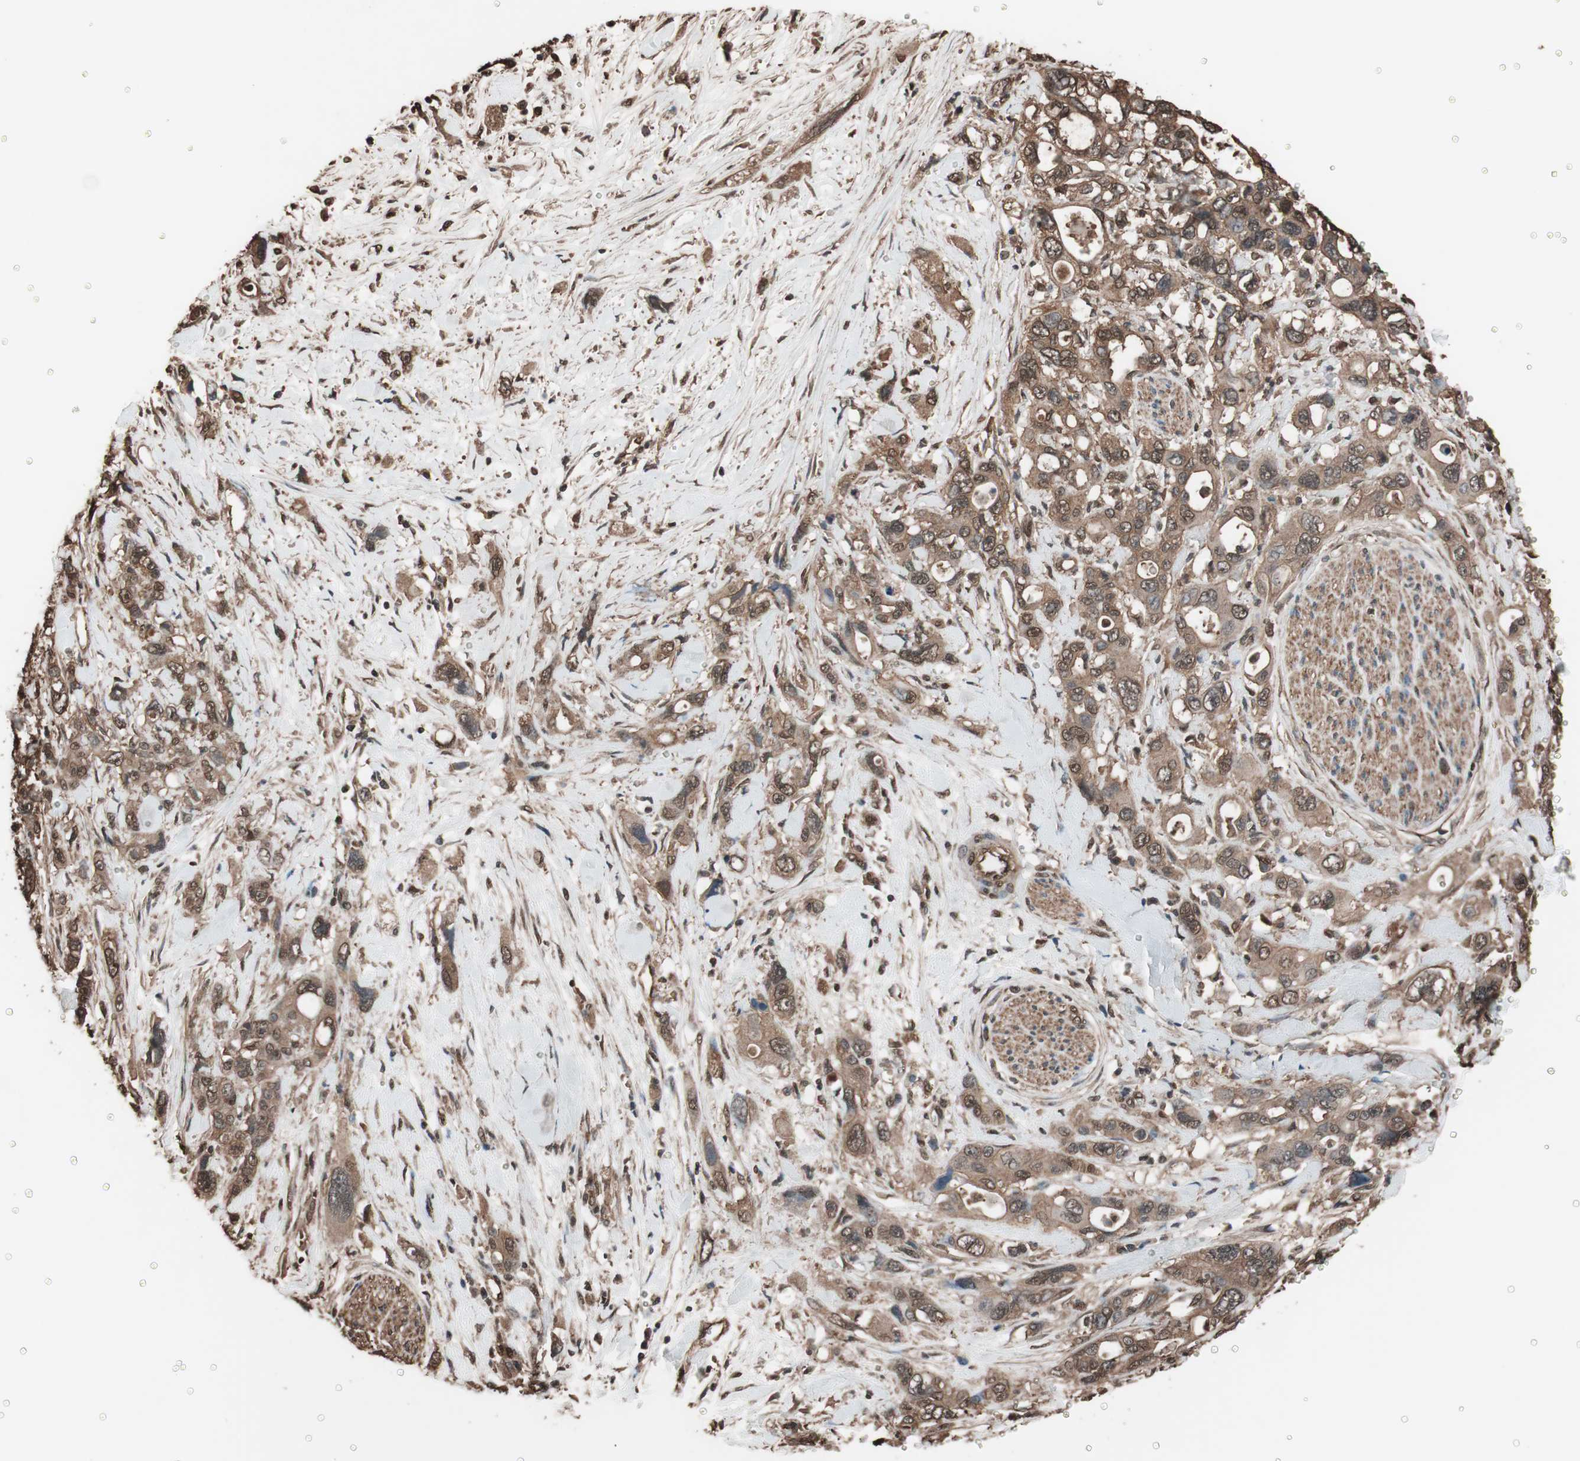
{"staining": {"intensity": "moderate", "quantity": ">75%", "location": "cytoplasmic/membranous,nuclear"}, "tissue": "pancreatic cancer", "cell_type": "Tumor cells", "image_type": "cancer", "snomed": [{"axis": "morphology", "description": "Adenocarcinoma, NOS"}, {"axis": "topography", "description": "Pancreas"}], "caption": "Immunohistochemistry (IHC) (DAB (3,3'-diaminobenzidine)) staining of pancreatic cancer shows moderate cytoplasmic/membranous and nuclear protein staining in approximately >75% of tumor cells. Using DAB (3,3'-diaminobenzidine) (brown) and hematoxylin (blue) stains, captured at high magnification using brightfield microscopy.", "gene": "CALM2", "patient": {"sex": "male", "age": 46}}